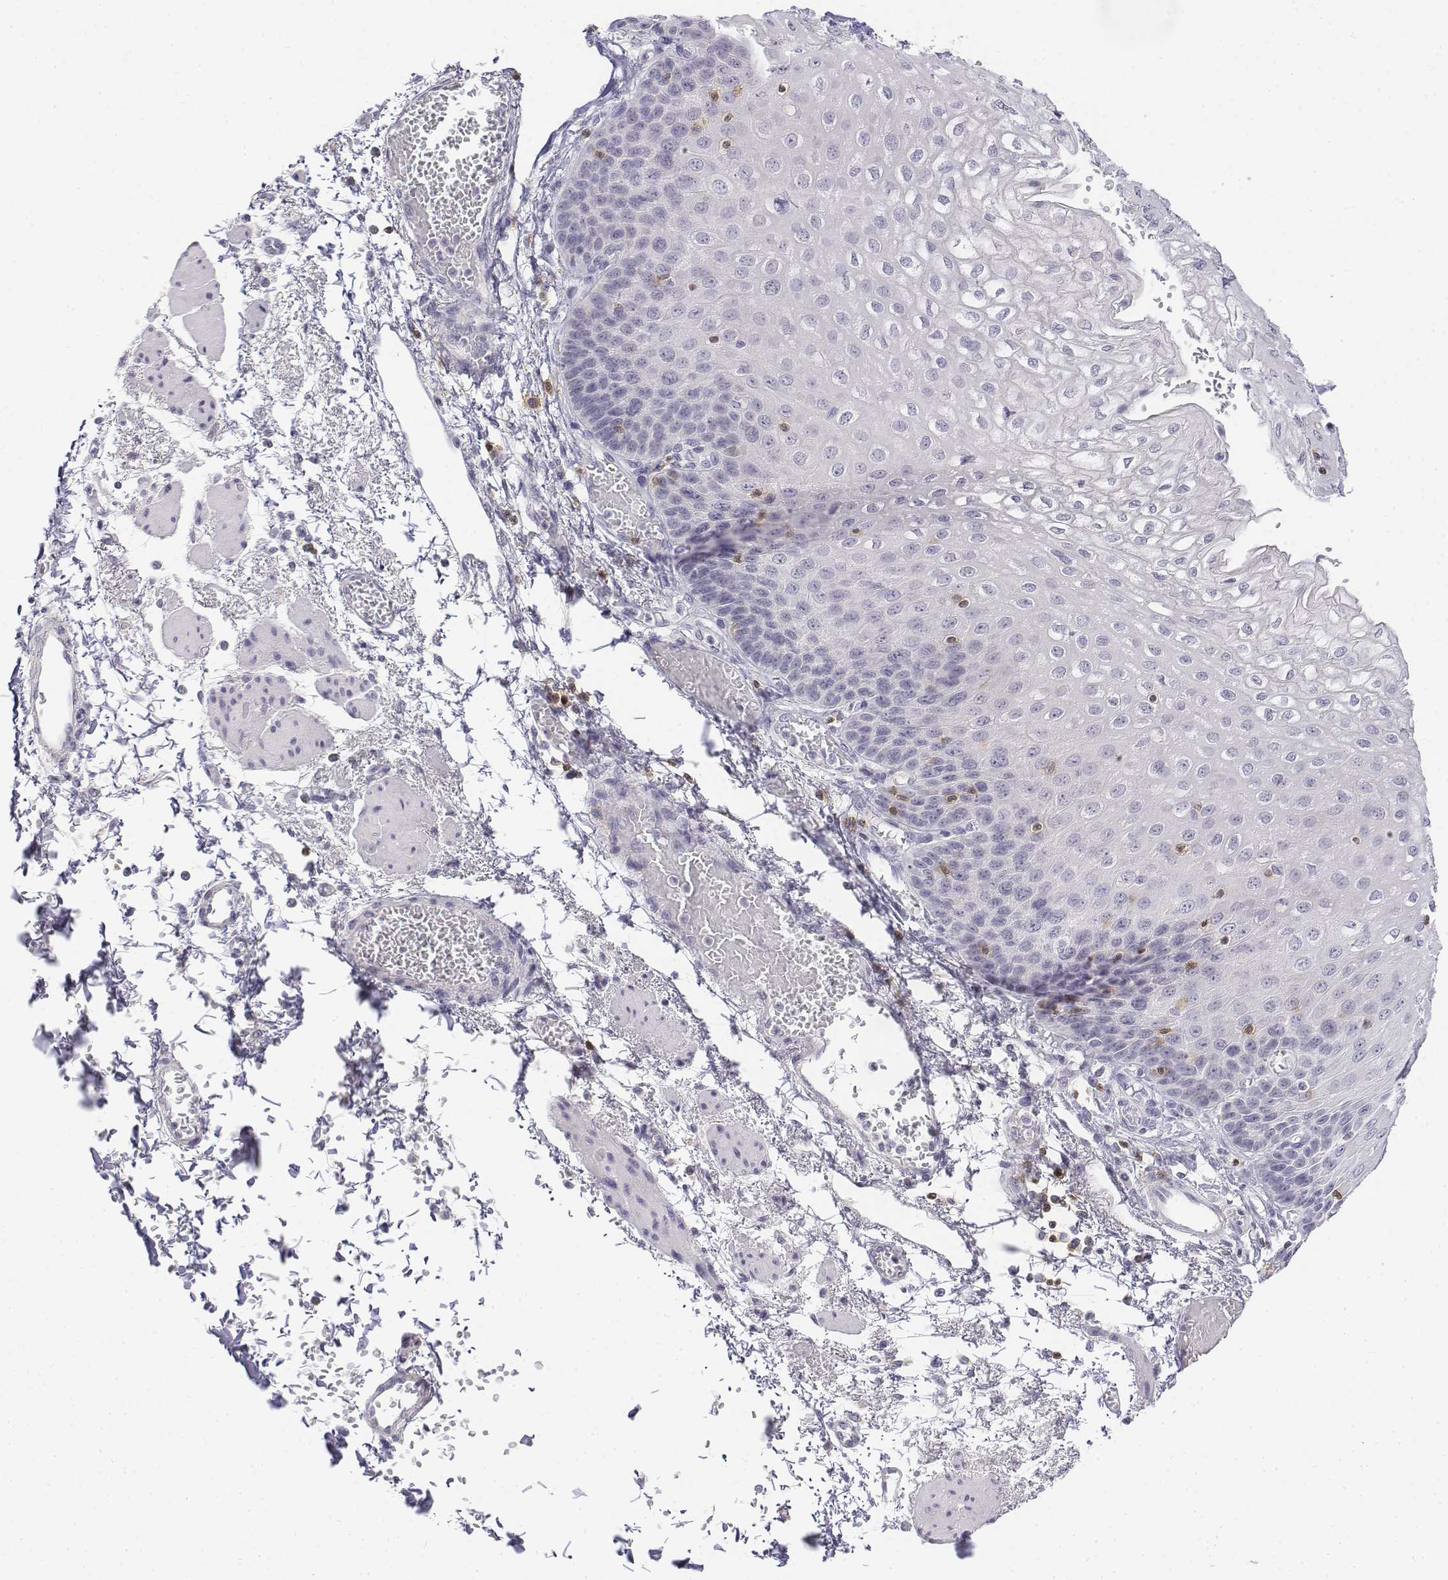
{"staining": {"intensity": "negative", "quantity": "none", "location": "none"}, "tissue": "esophagus", "cell_type": "Squamous epithelial cells", "image_type": "normal", "snomed": [{"axis": "morphology", "description": "Normal tissue, NOS"}, {"axis": "morphology", "description": "Adenocarcinoma, NOS"}, {"axis": "topography", "description": "Esophagus"}], "caption": "Immunohistochemical staining of normal human esophagus displays no significant positivity in squamous epithelial cells.", "gene": "CD3E", "patient": {"sex": "male", "age": 81}}